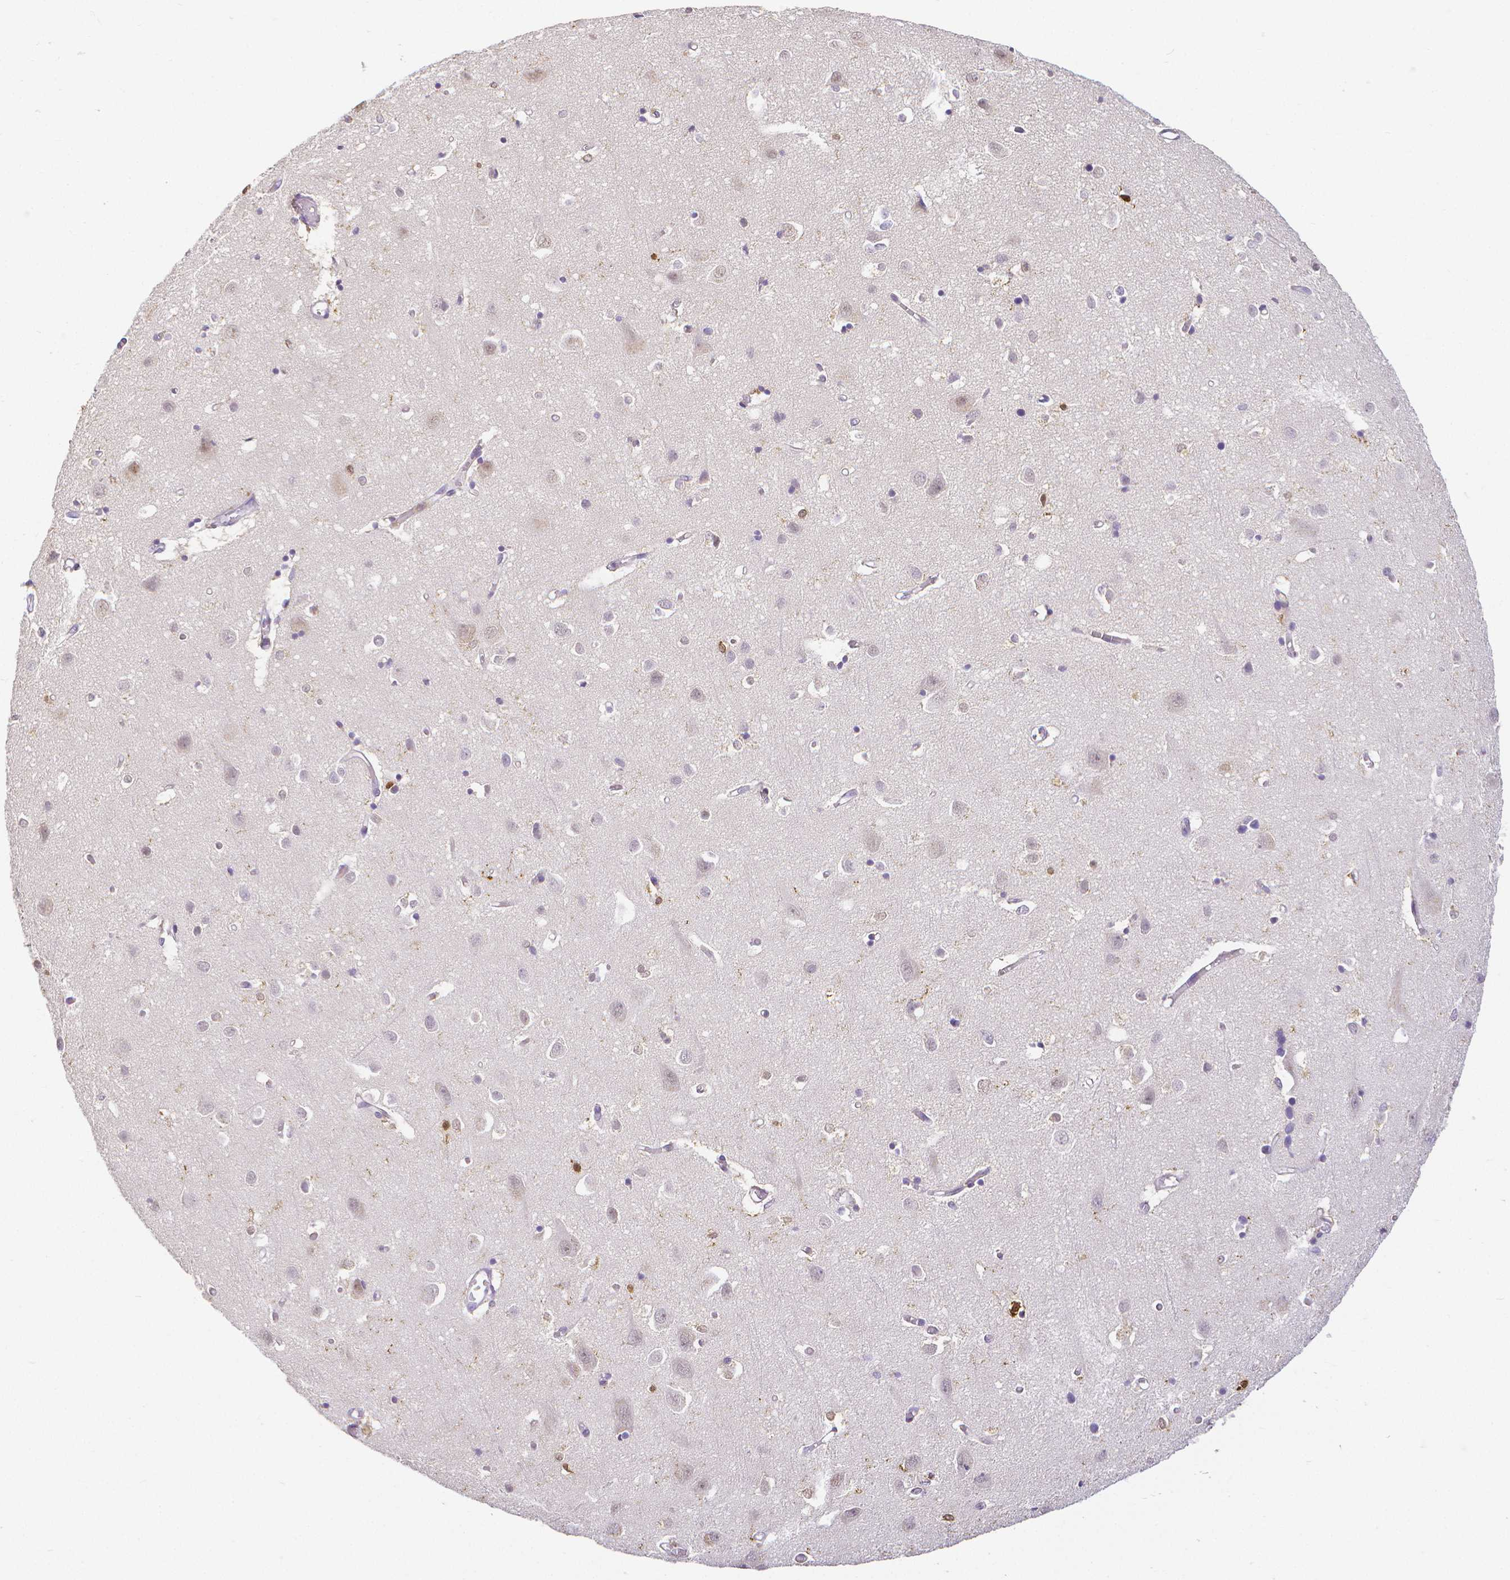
{"staining": {"intensity": "negative", "quantity": "none", "location": "none"}, "tissue": "cerebral cortex", "cell_type": "Endothelial cells", "image_type": "normal", "snomed": [{"axis": "morphology", "description": "Normal tissue, NOS"}, {"axis": "topography", "description": "Cerebral cortex"}], "caption": "Photomicrograph shows no significant protein positivity in endothelial cells of benign cerebral cortex. Nuclei are stained in blue.", "gene": "COTL1", "patient": {"sex": "male", "age": 70}}